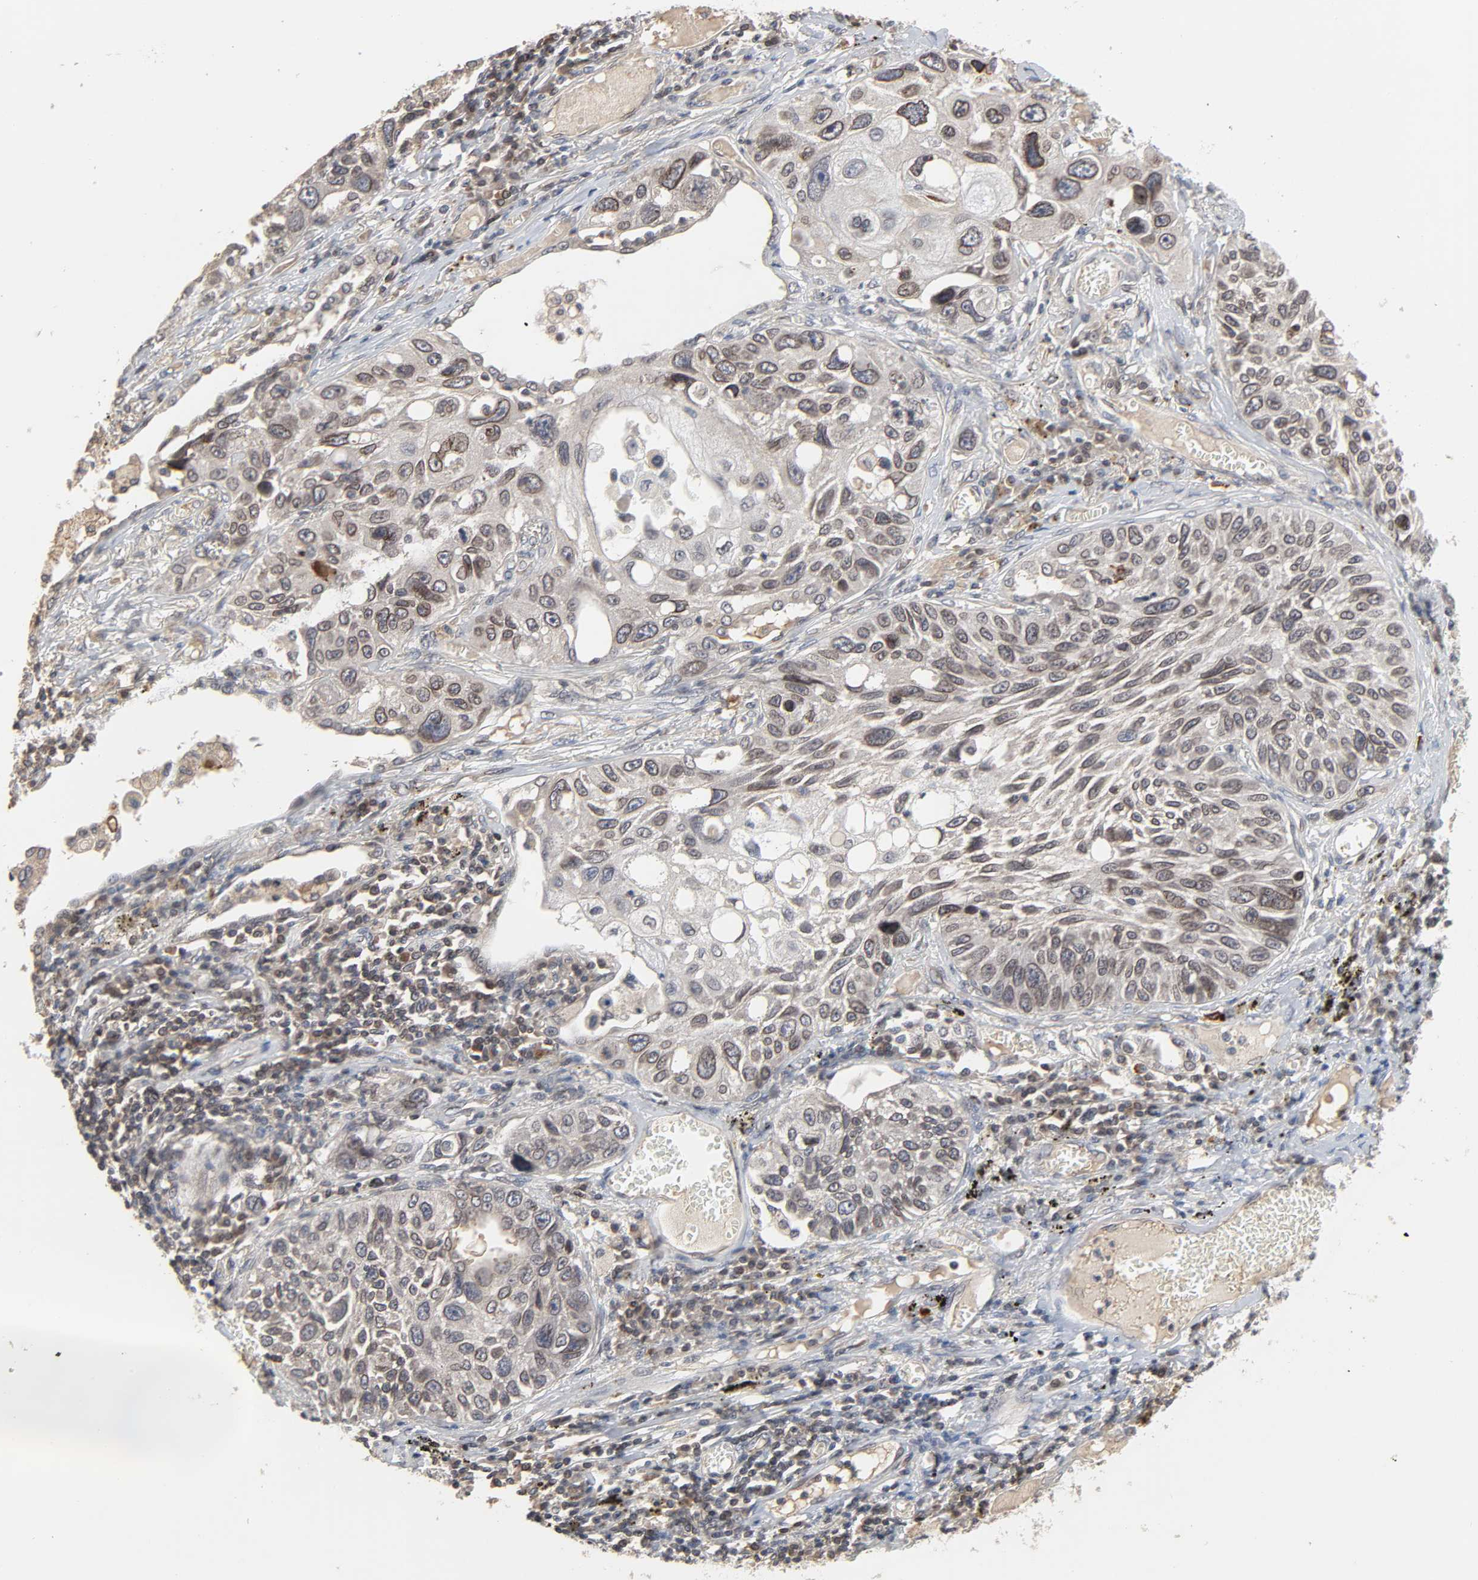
{"staining": {"intensity": "moderate", "quantity": ">75%", "location": "cytoplasmic/membranous,nuclear"}, "tissue": "lung cancer", "cell_type": "Tumor cells", "image_type": "cancer", "snomed": [{"axis": "morphology", "description": "Squamous cell carcinoma, NOS"}, {"axis": "topography", "description": "Lung"}], "caption": "Tumor cells reveal medium levels of moderate cytoplasmic/membranous and nuclear expression in approximately >75% of cells in human lung cancer.", "gene": "CCDC175", "patient": {"sex": "male", "age": 71}}